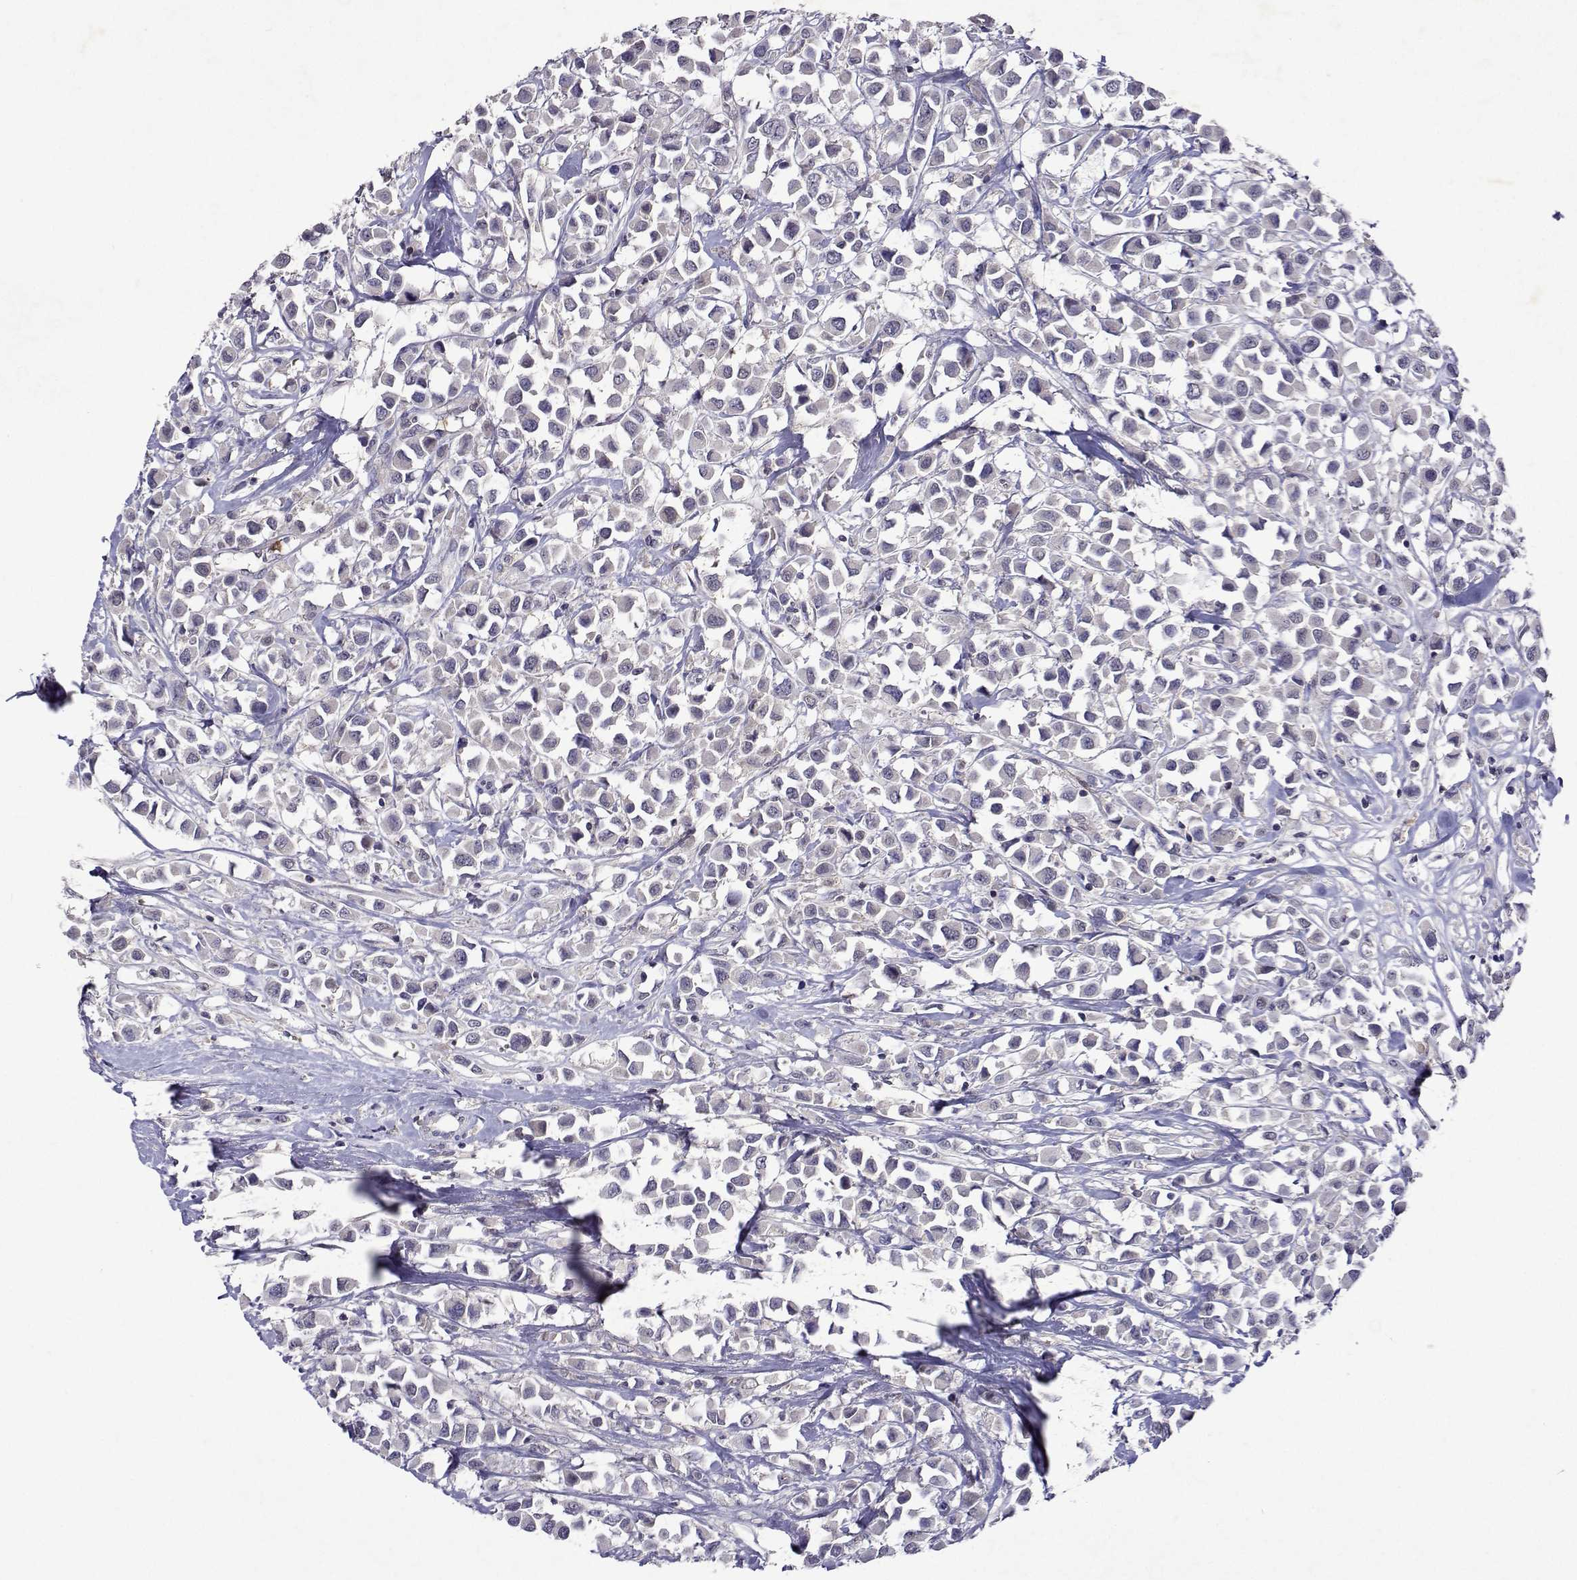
{"staining": {"intensity": "negative", "quantity": "none", "location": "none"}, "tissue": "breast cancer", "cell_type": "Tumor cells", "image_type": "cancer", "snomed": [{"axis": "morphology", "description": "Duct carcinoma"}, {"axis": "topography", "description": "Breast"}], "caption": "Immunohistochemistry photomicrograph of breast infiltrating ductal carcinoma stained for a protein (brown), which displays no expression in tumor cells. (DAB (3,3'-diaminobenzidine) immunohistochemistry (IHC) visualized using brightfield microscopy, high magnification).", "gene": "APAF1", "patient": {"sex": "female", "age": 61}}